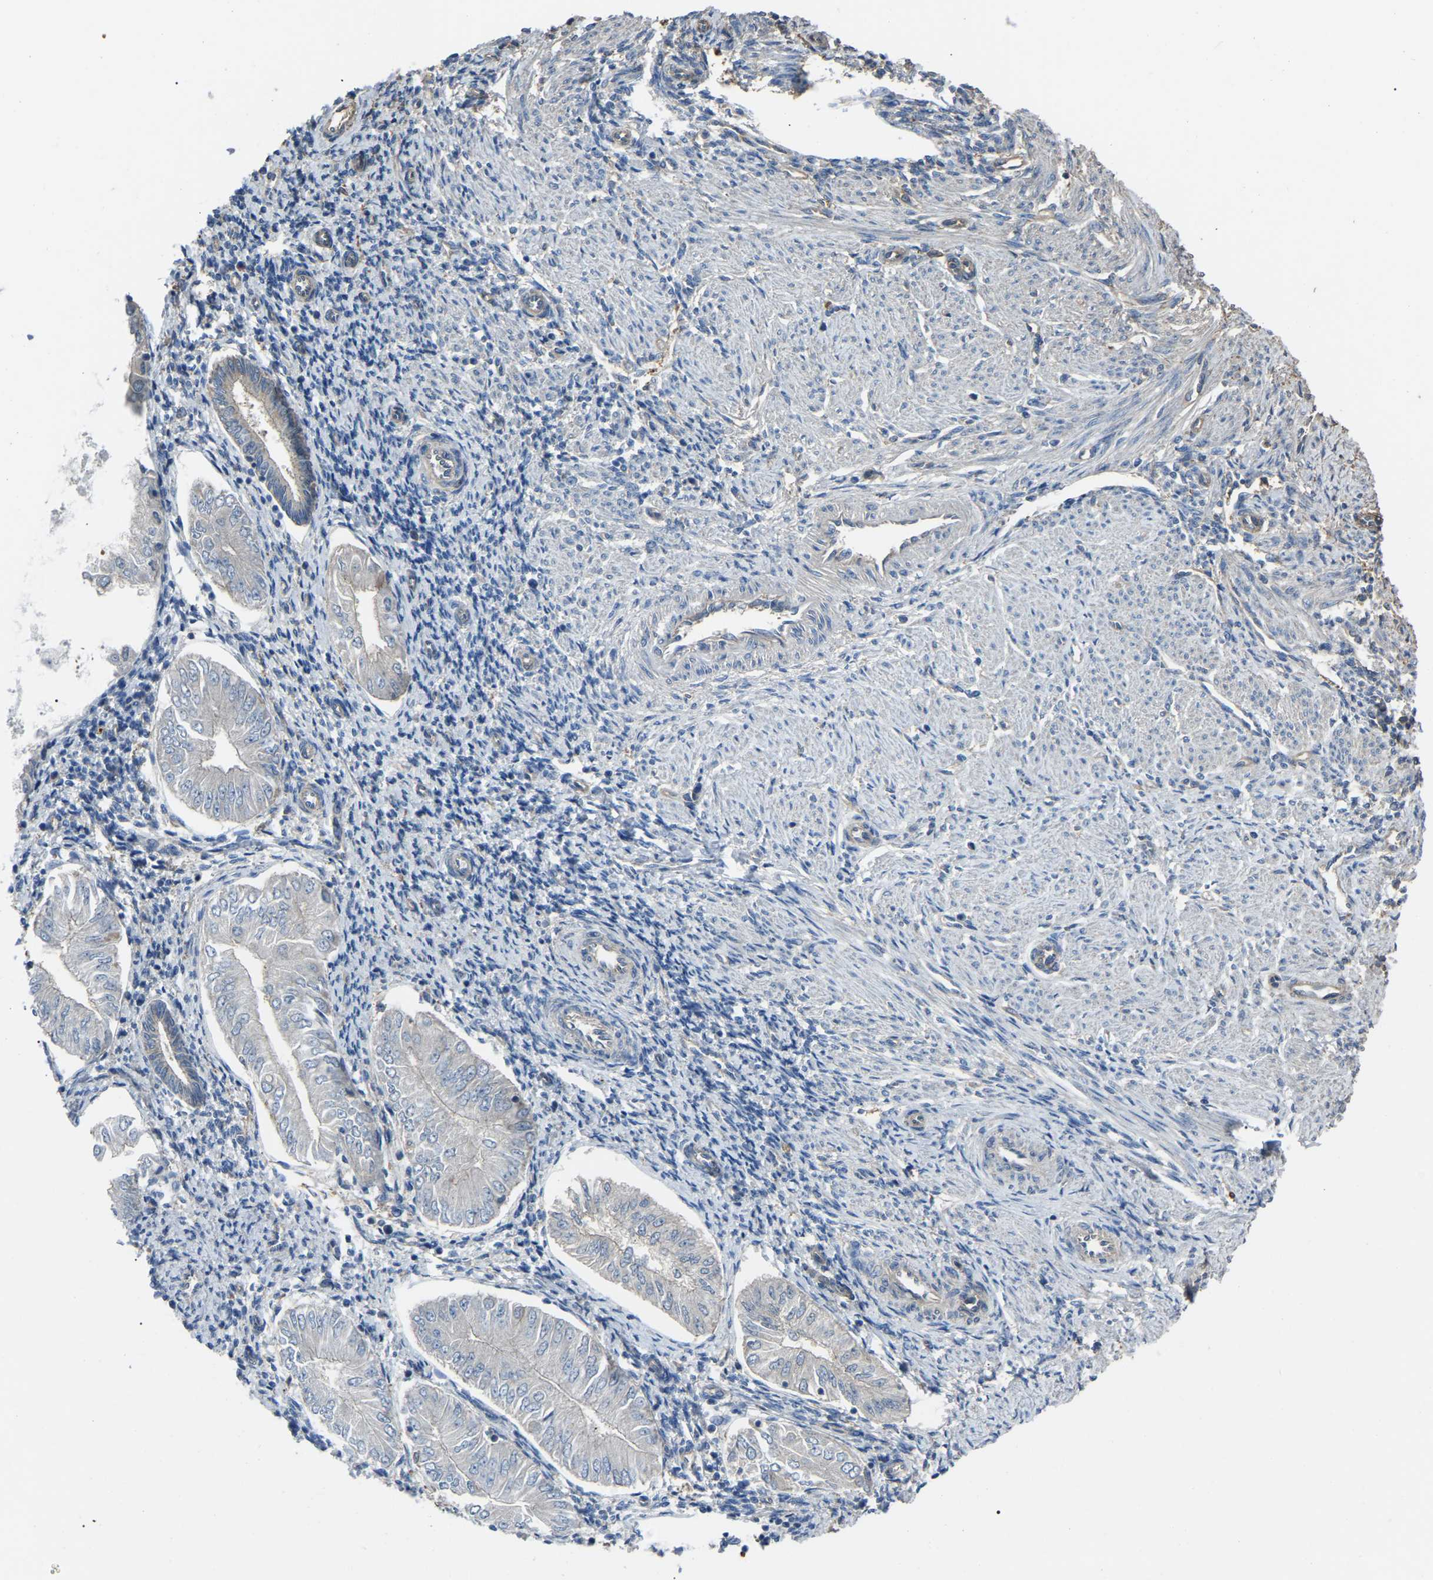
{"staining": {"intensity": "negative", "quantity": "none", "location": "none"}, "tissue": "endometrial cancer", "cell_type": "Tumor cells", "image_type": "cancer", "snomed": [{"axis": "morphology", "description": "Adenocarcinoma, NOS"}, {"axis": "topography", "description": "Endometrium"}], "caption": "The histopathology image exhibits no staining of tumor cells in endometrial cancer.", "gene": "AIMP1", "patient": {"sex": "female", "age": 53}}